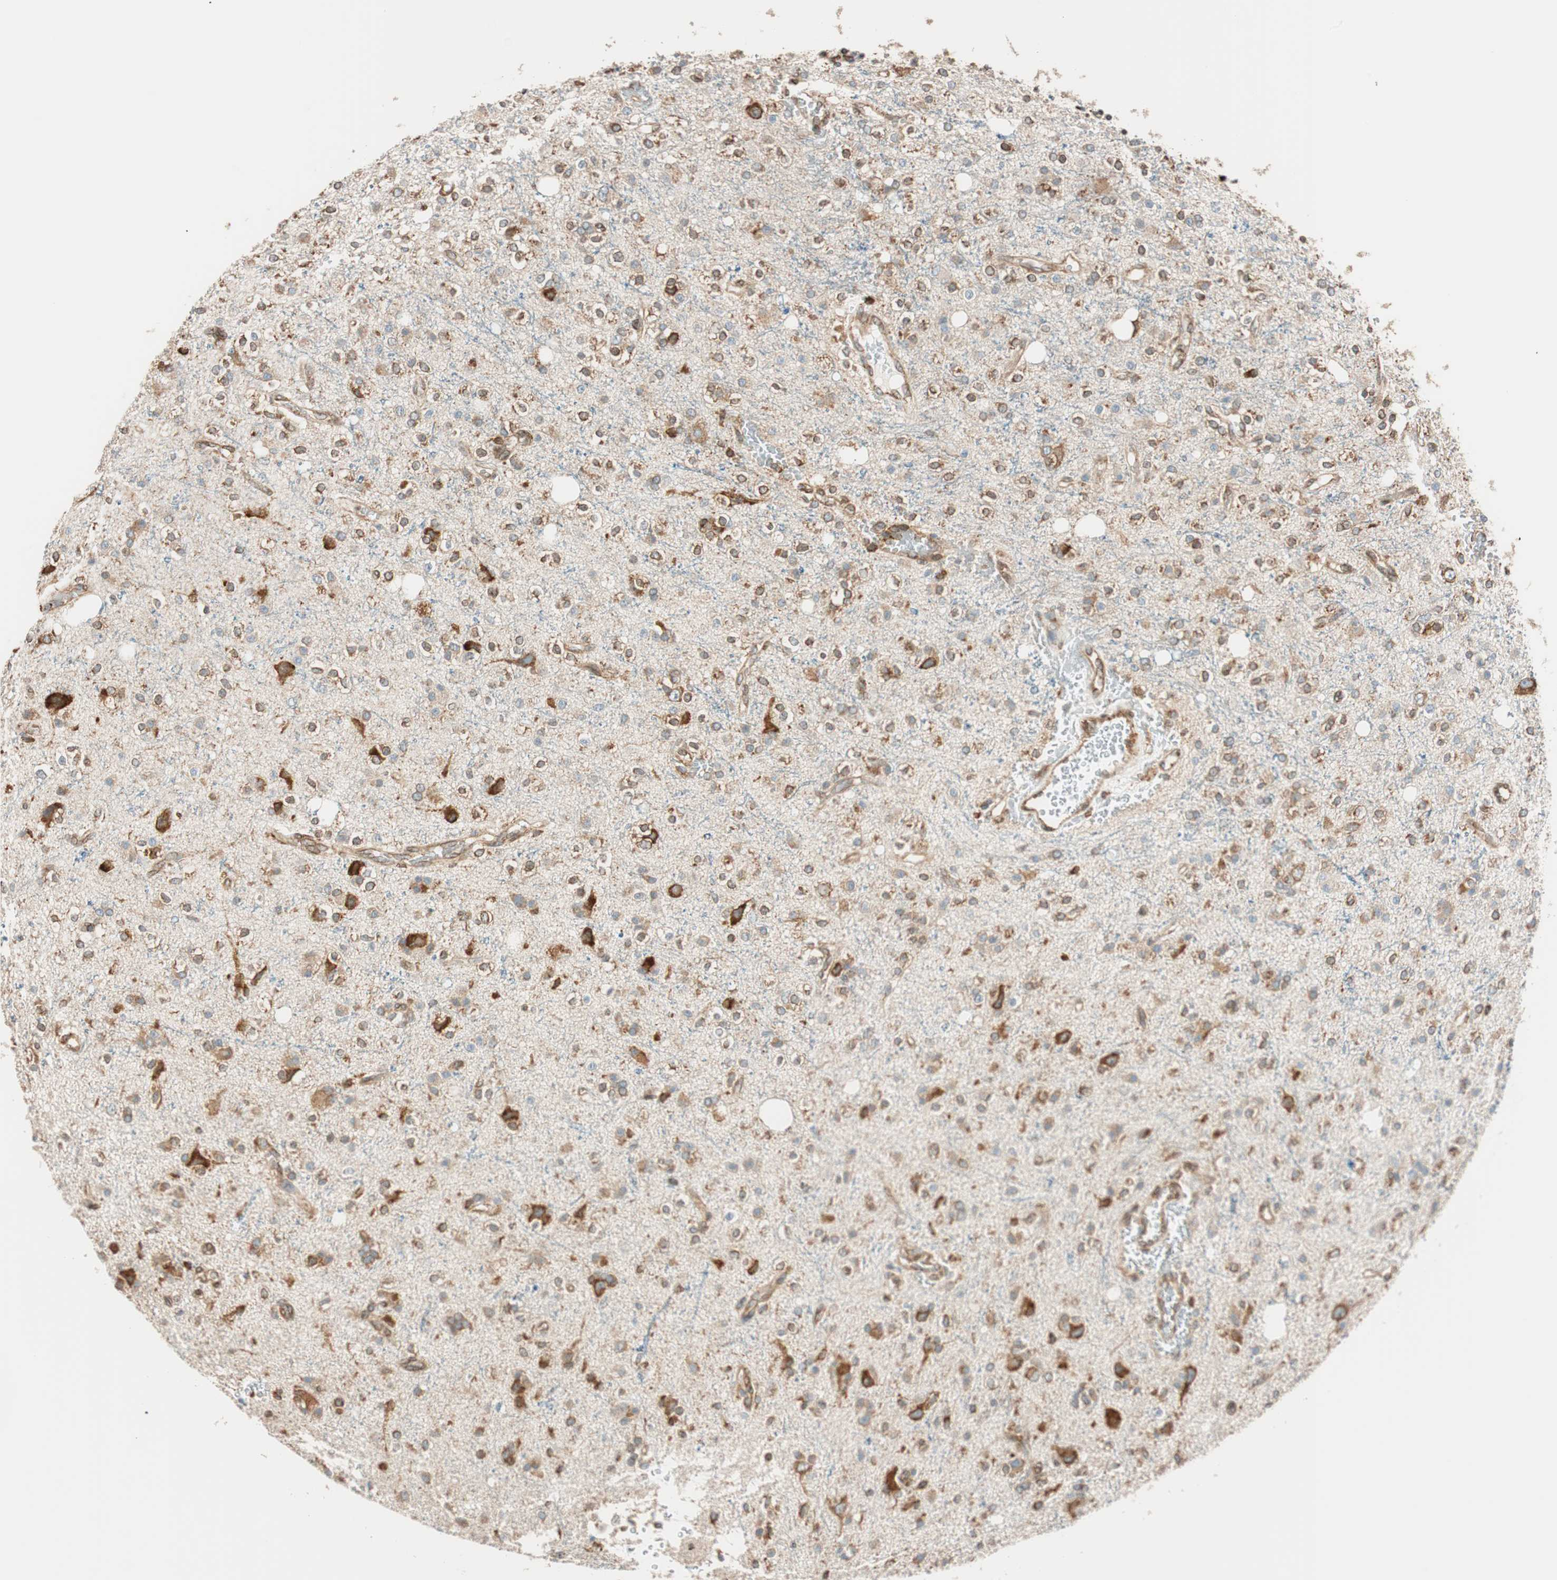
{"staining": {"intensity": "strong", "quantity": "<25%", "location": "cytoplasmic/membranous"}, "tissue": "glioma", "cell_type": "Tumor cells", "image_type": "cancer", "snomed": [{"axis": "morphology", "description": "Glioma, malignant, High grade"}, {"axis": "topography", "description": "Brain"}], "caption": "A high-resolution histopathology image shows immunohistochemistry (IHC) staining of glioma, which shows strong cytoplasmic/membranous staining in approximately <25% of tumor cells.", "gene": "PRKCSH", "patient": {"sex": "male", "age": 47}}